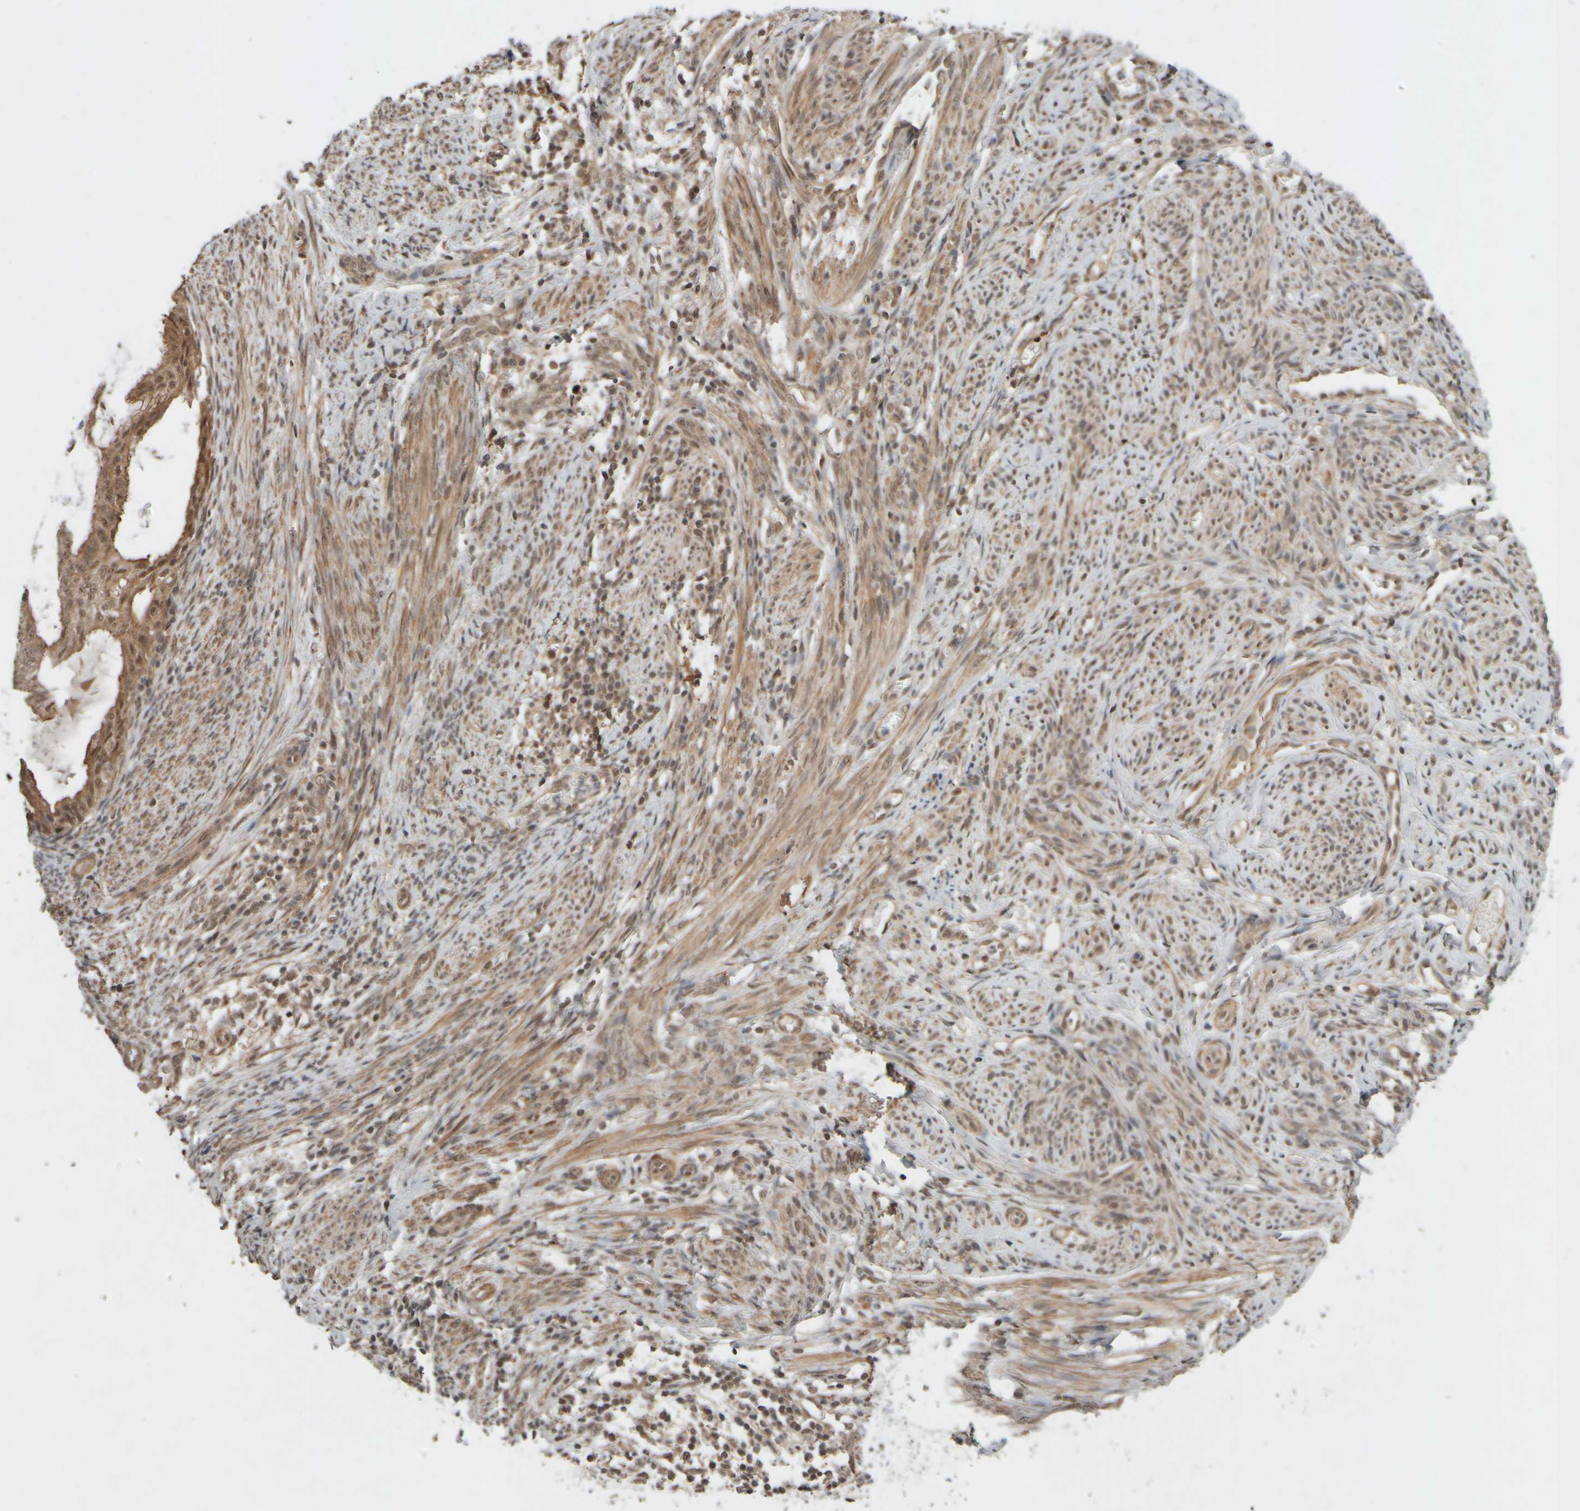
{"staining": {"intensity": "moderate", "quantity": ">75%", "location": "cytoplasmic/membranous,nuclear"}, "tissue": "endometrial cancer", "cell_type": "Tumor cells", "image_type": "cancer", "snomed": [{"axis": "morphology", "description": "Adenocarcinoma, NOS"}, {"axis": "topography", "description": "Endometrium"}], "caption": "Endometrial adenocarcinoma tissue displays moderate cytoplasmic/membranous and nuclear expression in about >75% of tumor cells", "gene": "SYNRG", "patient": {"sex": "female", "age": 58}}